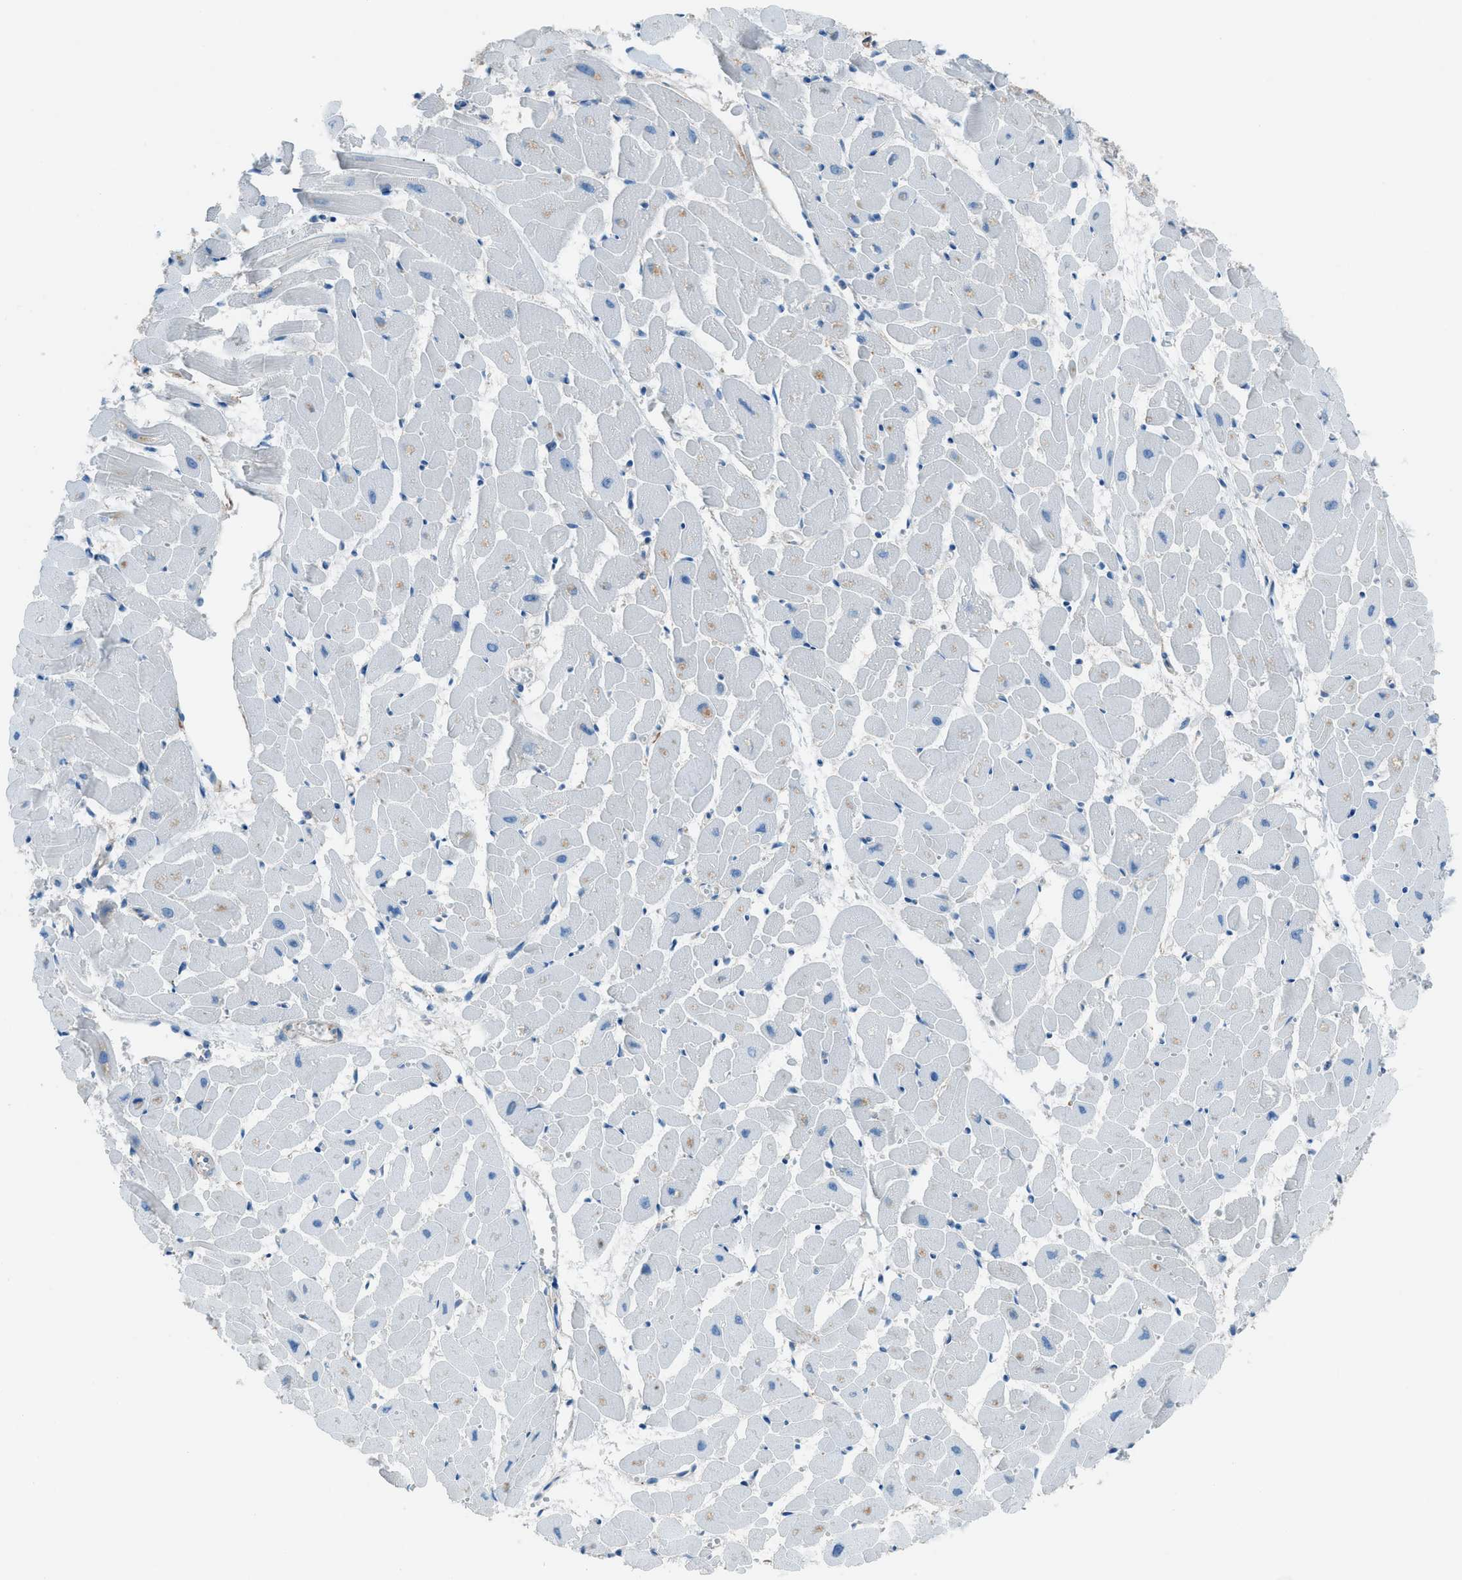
{"staining": {"intensity": "negative", "quantity": "none", "location": "none"}, "tissue": "heart muscle", "cell_type": "Cardiomyocytes", "image_type": "normal", "snomed": [{"axis": "morphology", "description": "Normal tissue, NOS"}, {"axis": "topography", "description": "Heart"}], "caption": "The photomicrograph displays no significant positivity in cardiomyocytes of heart muscle. (DAB immunohistochemistry (IHC), high magnification).", "gene": "HEG1", "patient": {"sex": "female", "age": 19}}